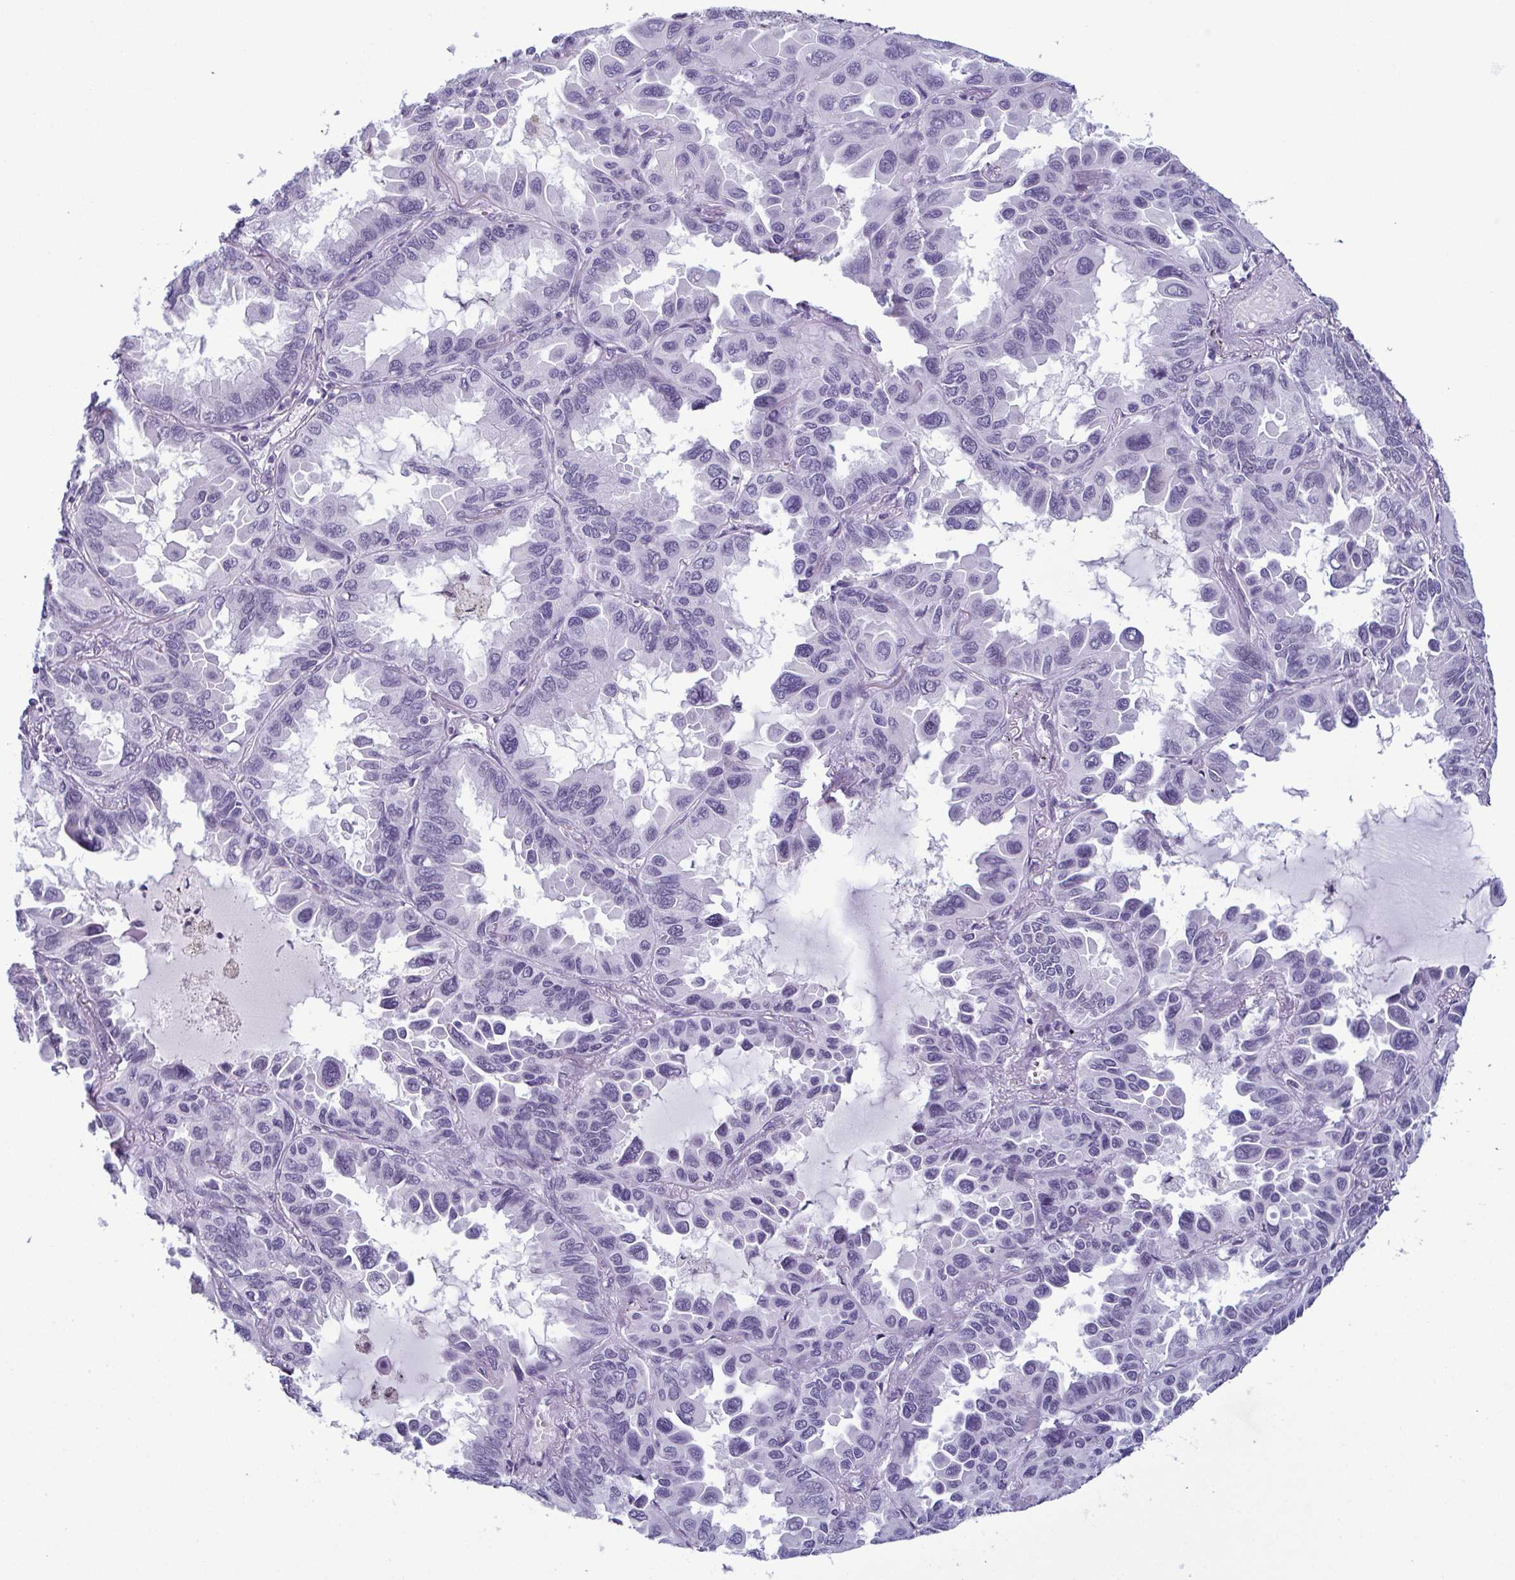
{"staining": {"intensity": "negative", "quantity": "none", "location": "none"}, "tissue": "lung cancer", "cell_type": "Tumor cells", "image_type": "cancer", "snomed": [{"axis": "morphology", "description": "Adenocarcinoma, NOS"}, {"axis": "topography", "description": "Lung"}], "caption": "The micrograph exhibits no staining of tumor cells in lung cancer. (DAB immunohistochemistry visualized using brightfield microscopy, high magnification).", "gene": "RBM7", "patient": {"sex": "male", "age": 64}}